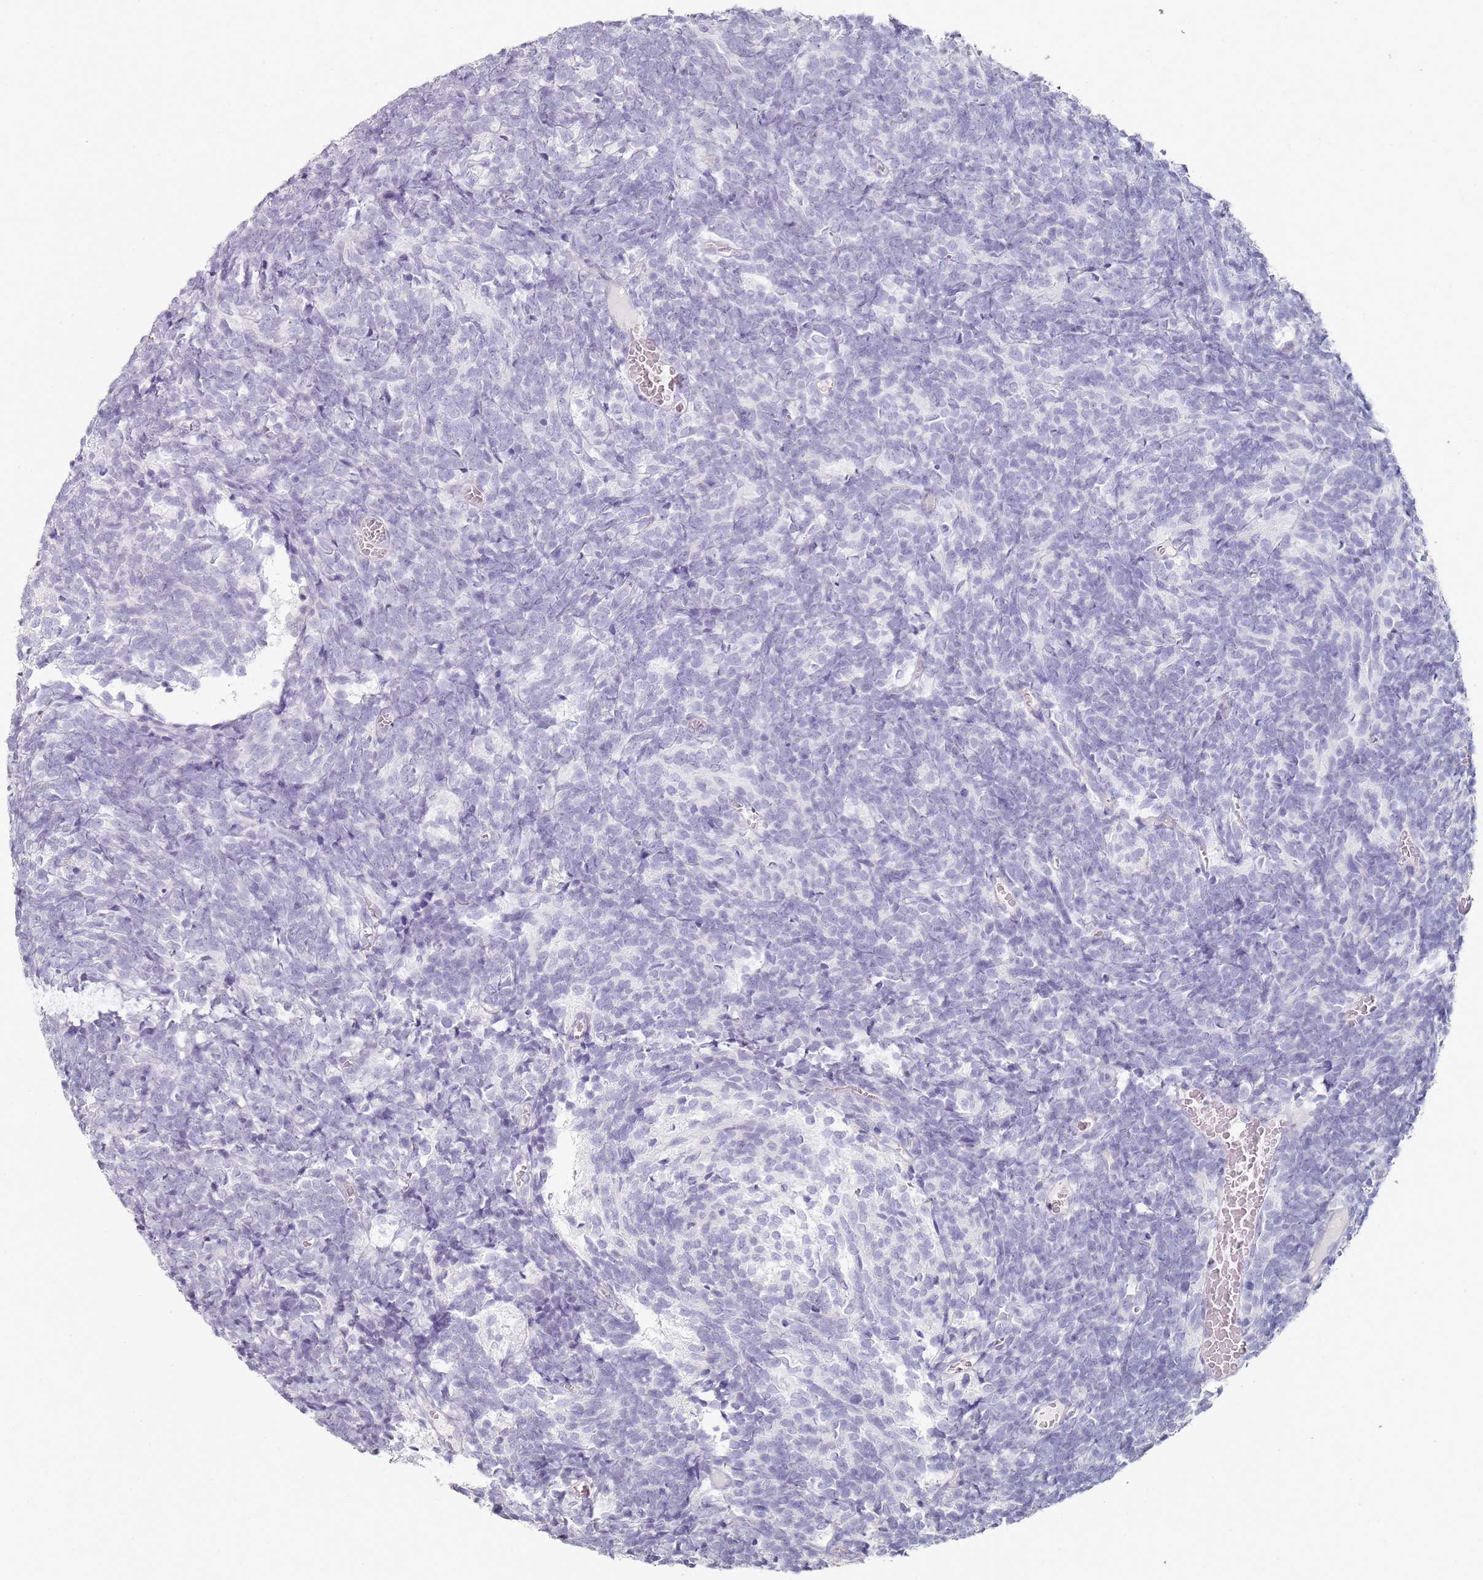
{"staining": {"intensity": "negative", "quantity": "none", "location": "none"}, "tissue": "glioma", "cell_type": "Tumor cells", "image_type": "cancer", "snomed": [{"axis": "morphology", "description": "Glioma, malignant, Low grade"}, {"axis": "topography", "description": "Brain"}], "caption": "Immunohistochemistry image of glioma stained for a protein (brown), which reveals no positivity in tumor cells.", "gene": "DNAH11", "patient": {"sex": "female", "age": 1}}